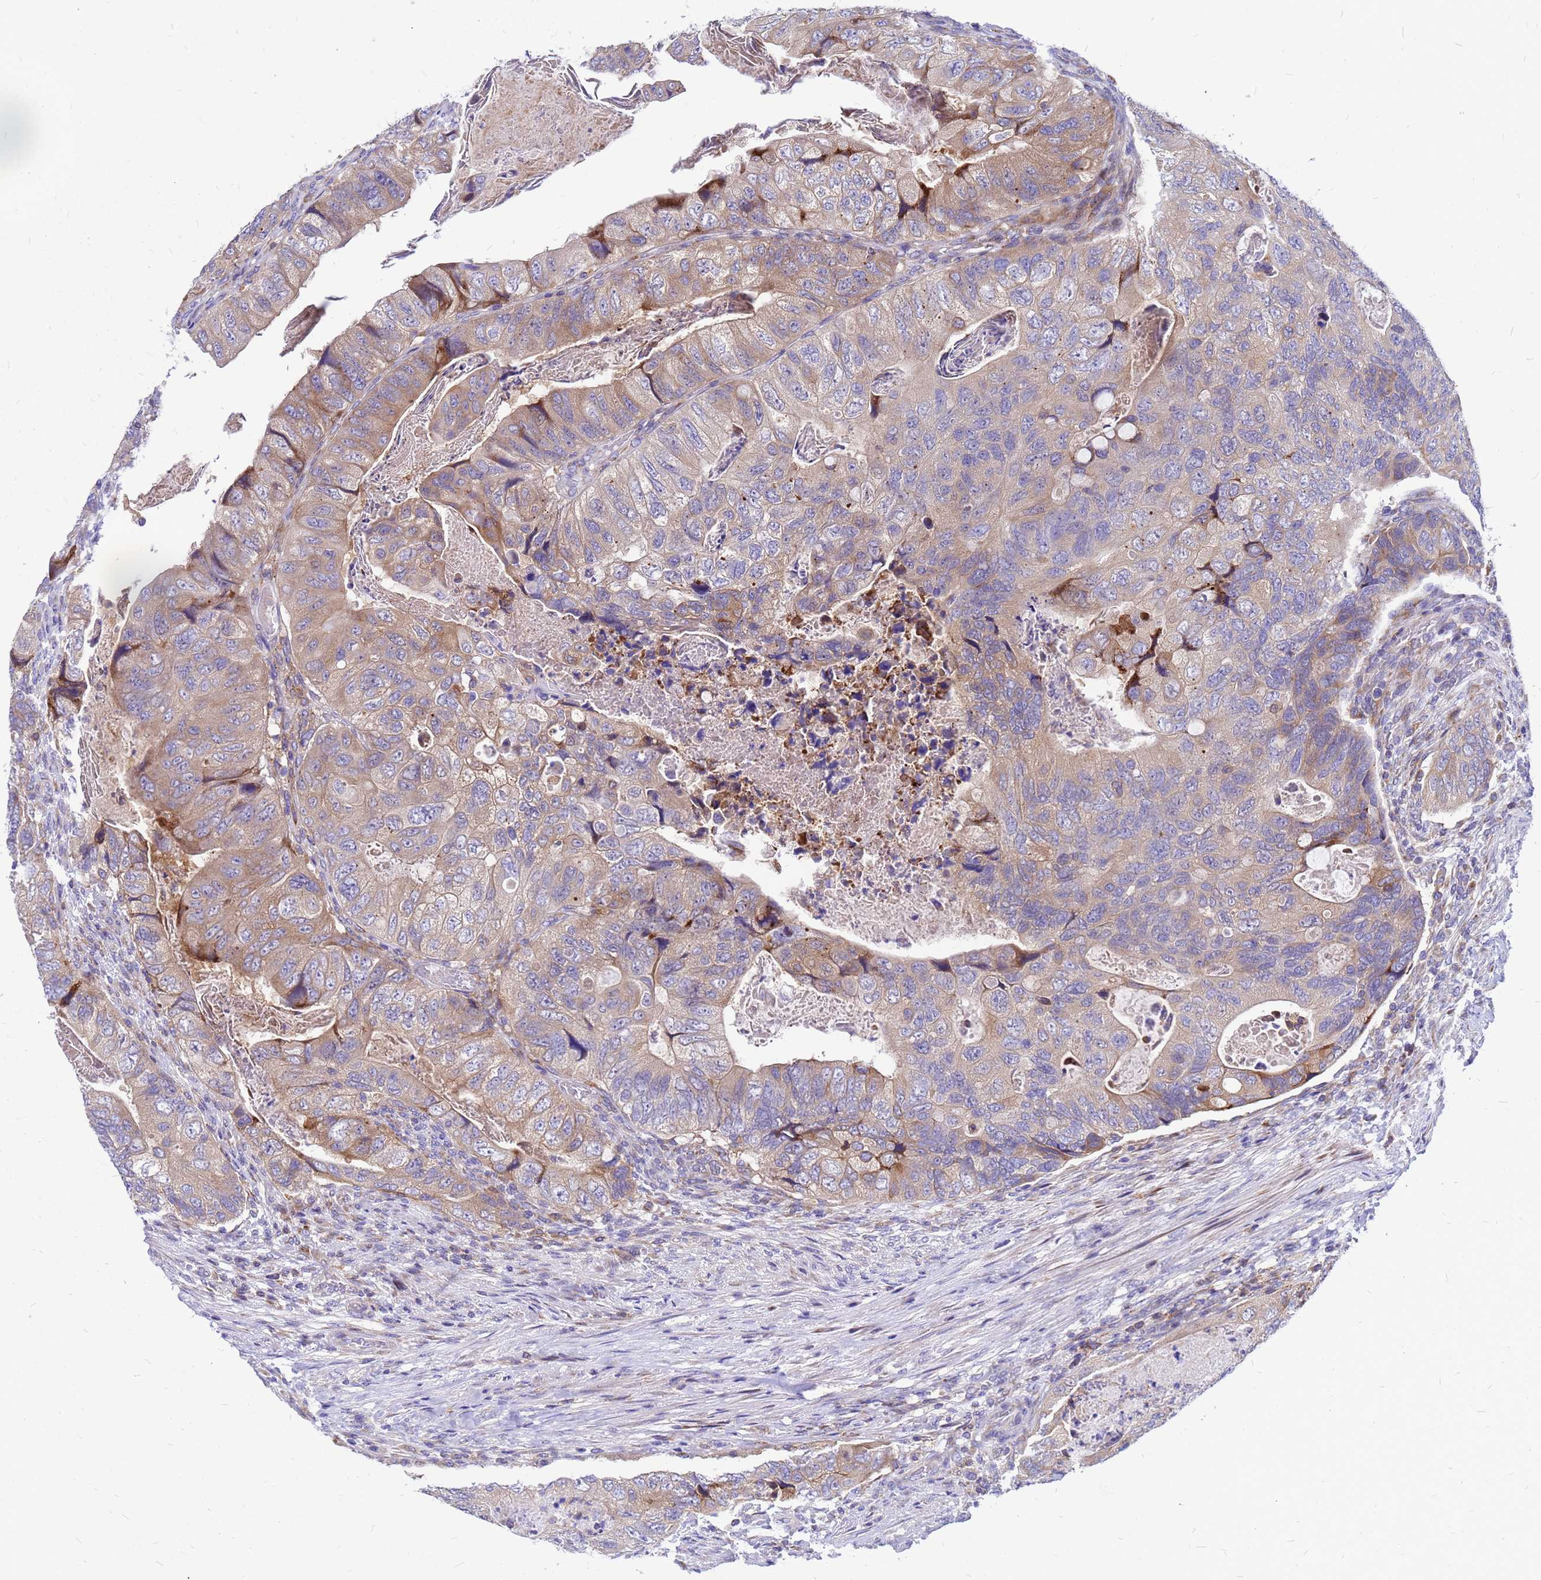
{"staining": {"intensity": "weak", "quantity": "25%-75%", "location": "cytoplasmic/membranous"}, "tissue": "colorectal cancer", "cell_type": "Tumor cells", "image_type": "cancer", "snomed": [{"axis": "morphology", "description": "Adenocarcinoma, NOS"}, {"axis": "topography", "description": "Rectum"}], "caption": "A low amount of weak cytoplasmic/membranous expression is seen in approximately 25%-75% of tumor cells in colorectal adenocarcinoma tissue.", "gene": "FHIP1A", "patient": {"sex": "male", "age": 63}}